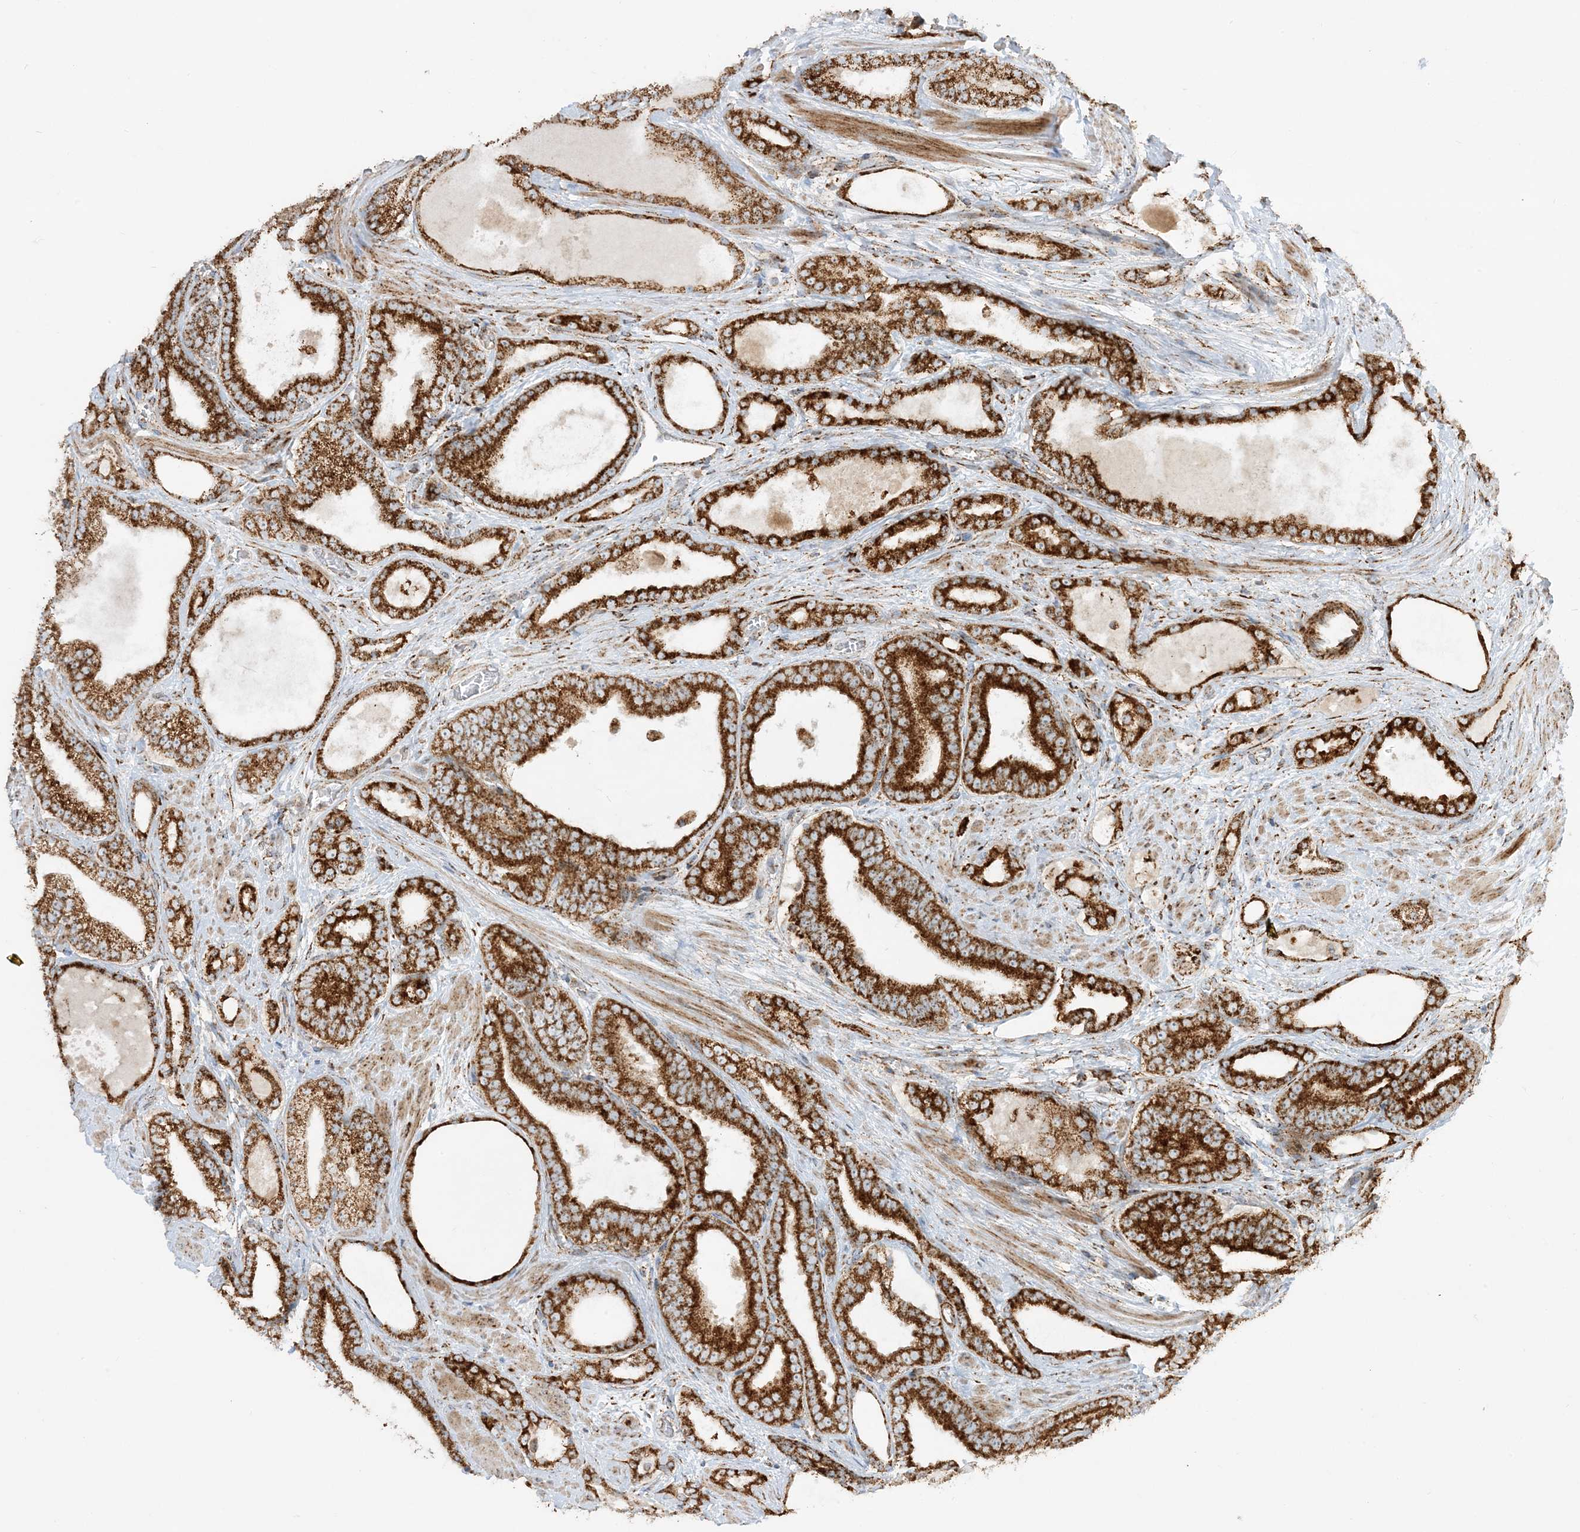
{"staining": {"intensity": "strong", "quantity": ">75%", "location": "cytoplasmic/membranous"}, "tissue": "prostate cancer", "cell_type": "Tumor cells", "image_type": "cancer", "snomed": [{"axis": "morphology", "description": "Adenocarcinoma, High grade"}, {"axis": "topography", "description": "Prostate"}], "caption": "Protein expression analysis of prostate cancer shows strong cytoplasmic/membranous positivity in approximately >75% of tumor cells.", "gene": "NDUFAF3", "patient": {"sex": "male", "age": 60}}